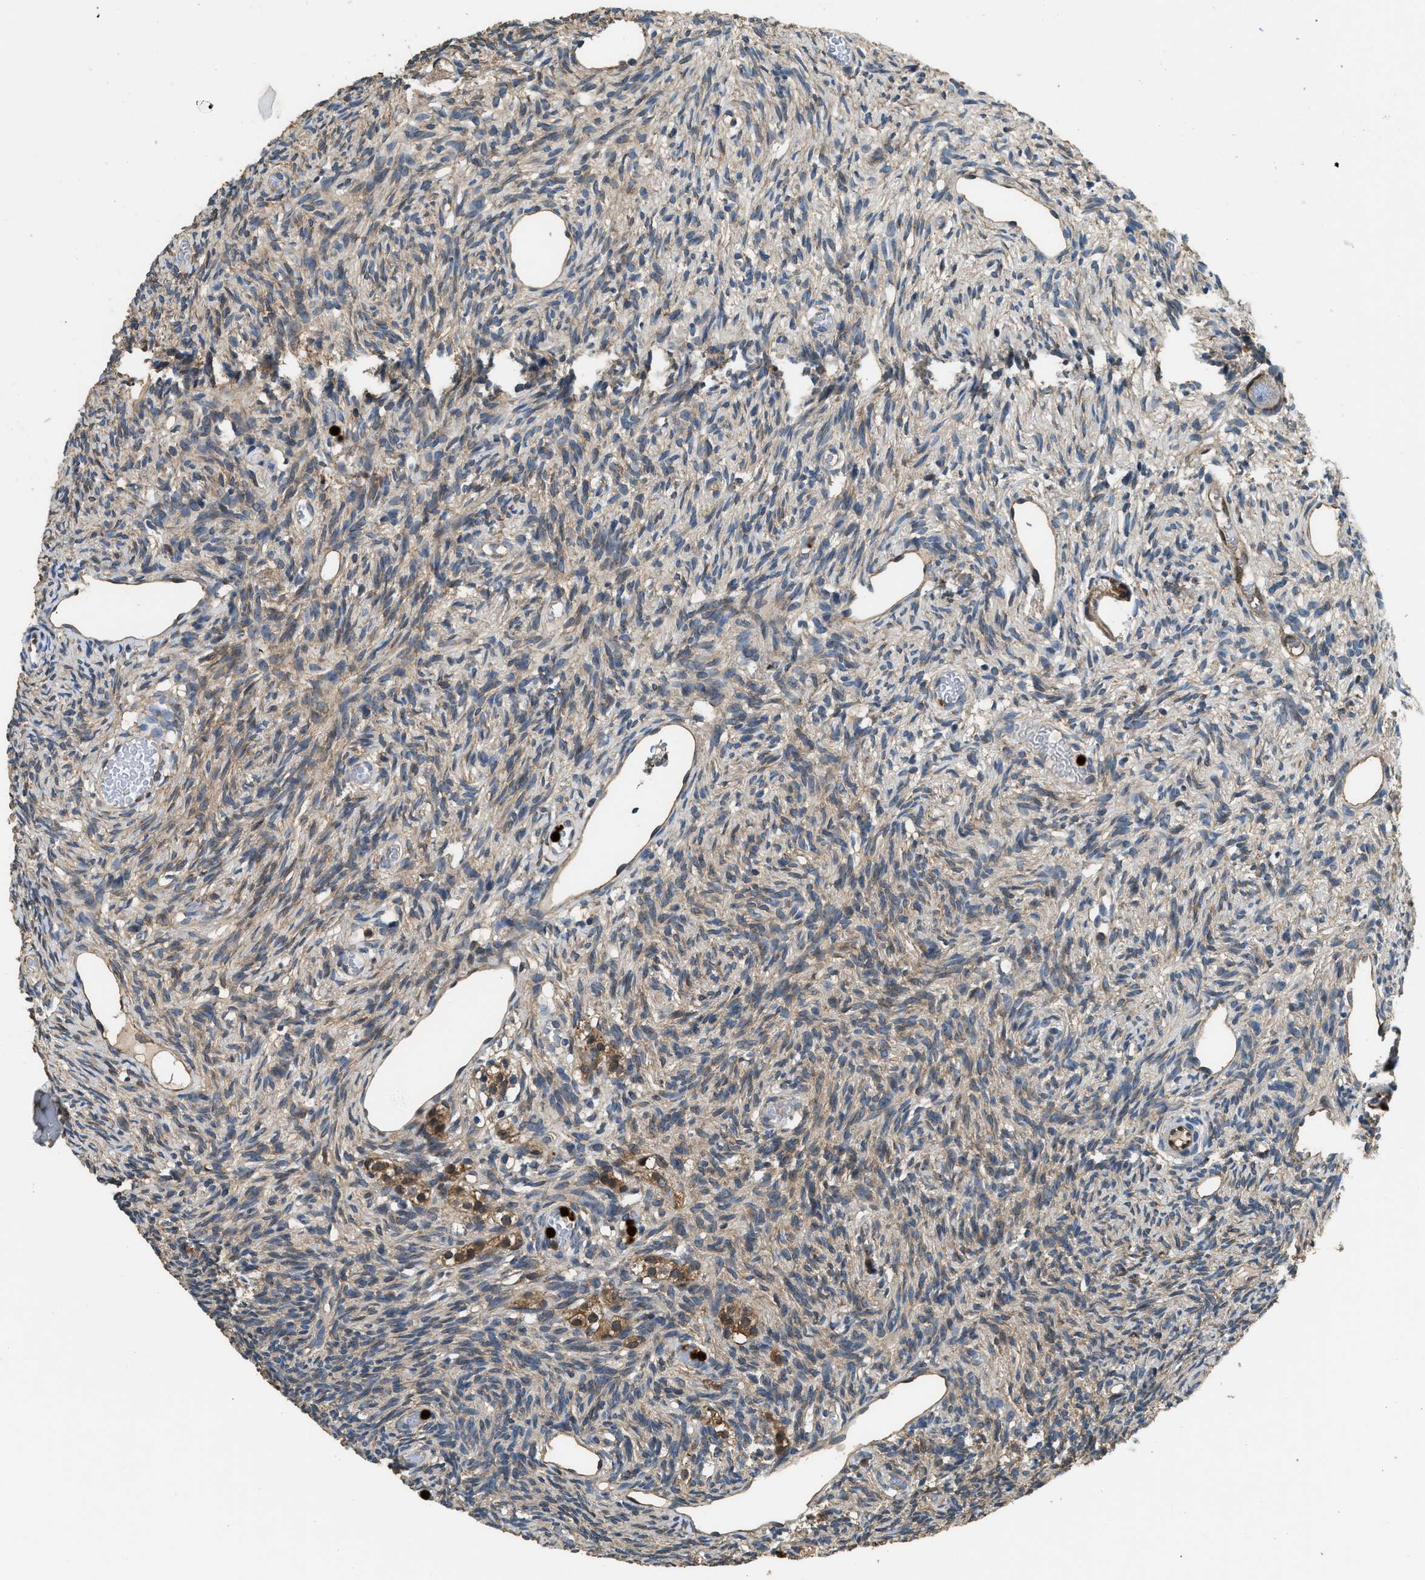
{"staining": {"intensity": "weak", "quantity": "25%-75%", "location": "cytoplasmic/membranous"}, "tissue": "ovary", "cell_type": "Follicle cells", "image_type": "normal", "snomed": [{"axis": "morphology", "description": "Normal tissue, NOS"}, {"axis": "topography", "description": "Ovary"}], "caption": "Weak cytoplasmic/membranous protein staining is present in about 25%-75% of follicle cells in ovary.", "gene": "ANXA3", "patient": {"sex": "female", "age": 33}}